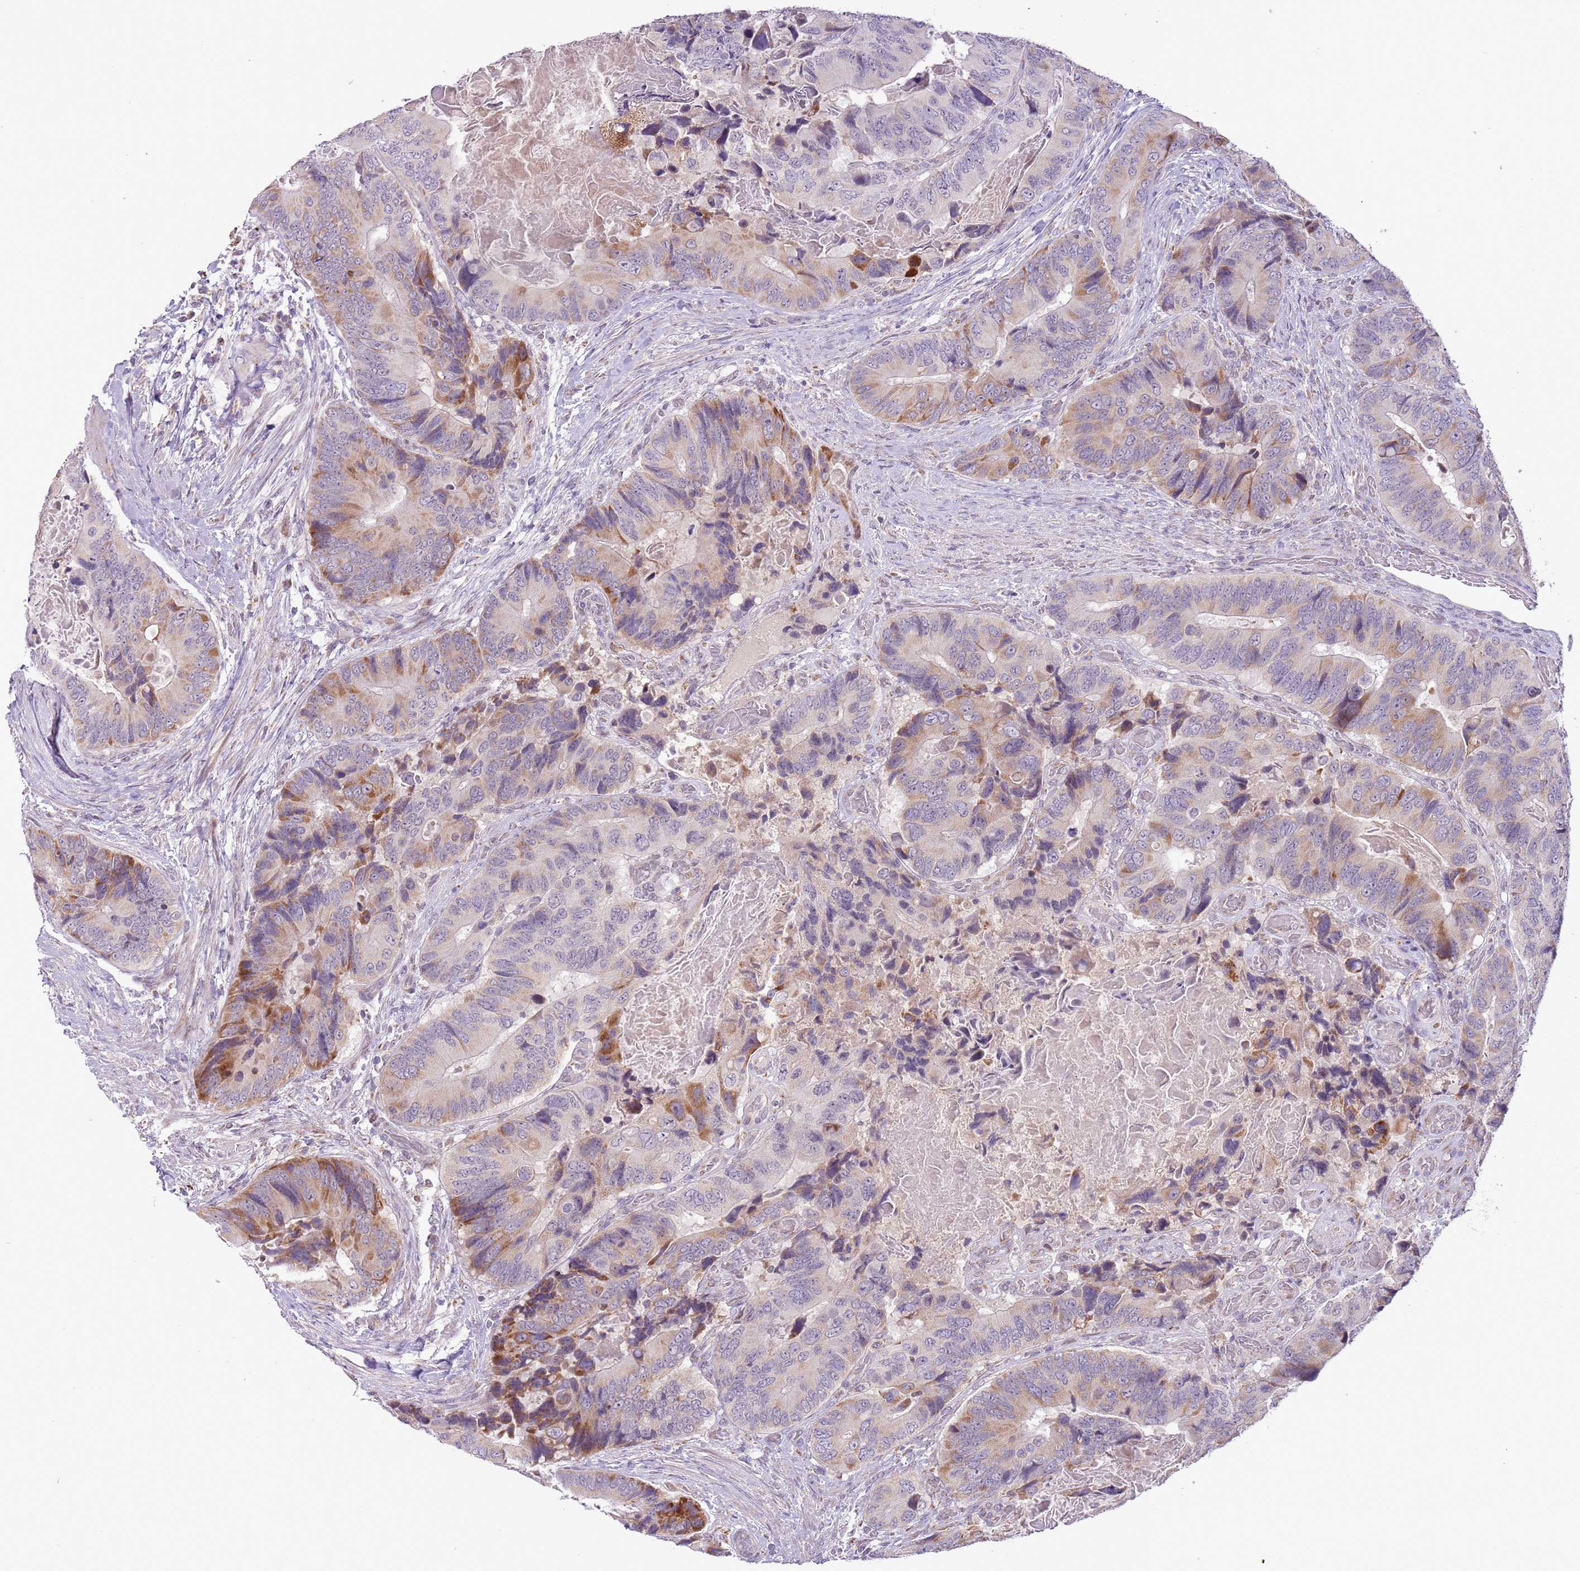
{"staining": {"intensity": "moderate", "quantity": "<25%", "location": "cytoplasmic/membranous"}, "tissue": "colorectal cancer", "cell_type": "Tumor cells", "image_type": "cancer", "snomed": [{"axis": "morphology", "description": "Adenocarcinoma, NOS"}, {"axis": "topography", "description": "Colon"}], "caption": "Immunohistochemistry photomicrograph of neoplastic tissue: colorectal adenocarcinoma stained using immunohistochemistry reveals low levels of moderate protein expression localized specifically in the cytoplasmic/membranous of tumor cells, appearing as a cytoplasmic/membranous brown color.", "gene": "MLLT11", "patient": {"sex": "male", "age": 84}}